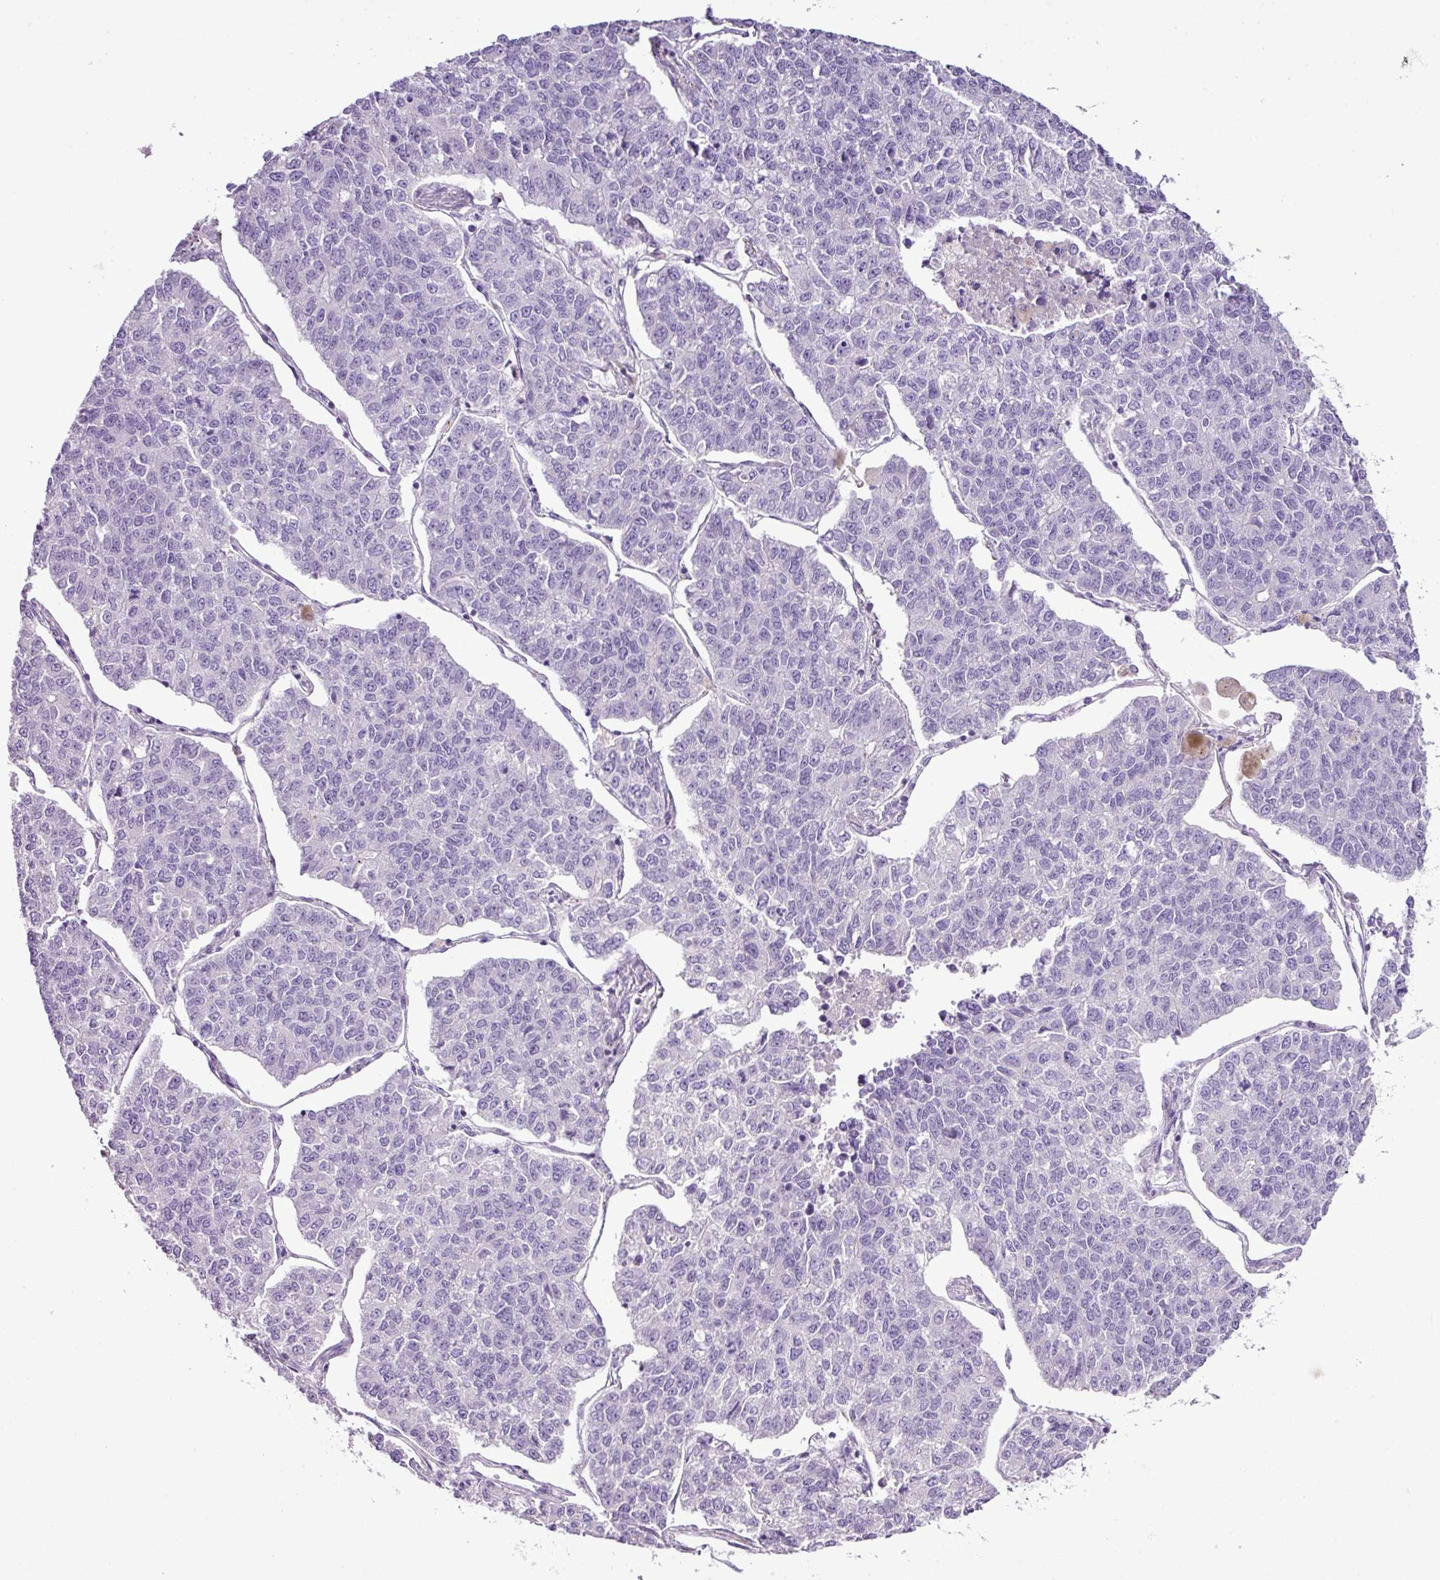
{"staining": {"intensity": "negative", "quantity": "none", "location": "none"}, "tissue": "lung cancer", "cell_type": "Tumor cells", "image_type": "cancer", "snomed": [{"axis": "morphology", "description": "Adenocarcinoma, NOS"}, {"axis": "topography", "description": "Lung"}], "caption": "Lung adenocarcinoma stained for a protein using immunohistochemistry (IHC) exhibits no positivity tumor cells.", "gene": "DNAJB13", "patient": {"sex": "male", "age": 49}}